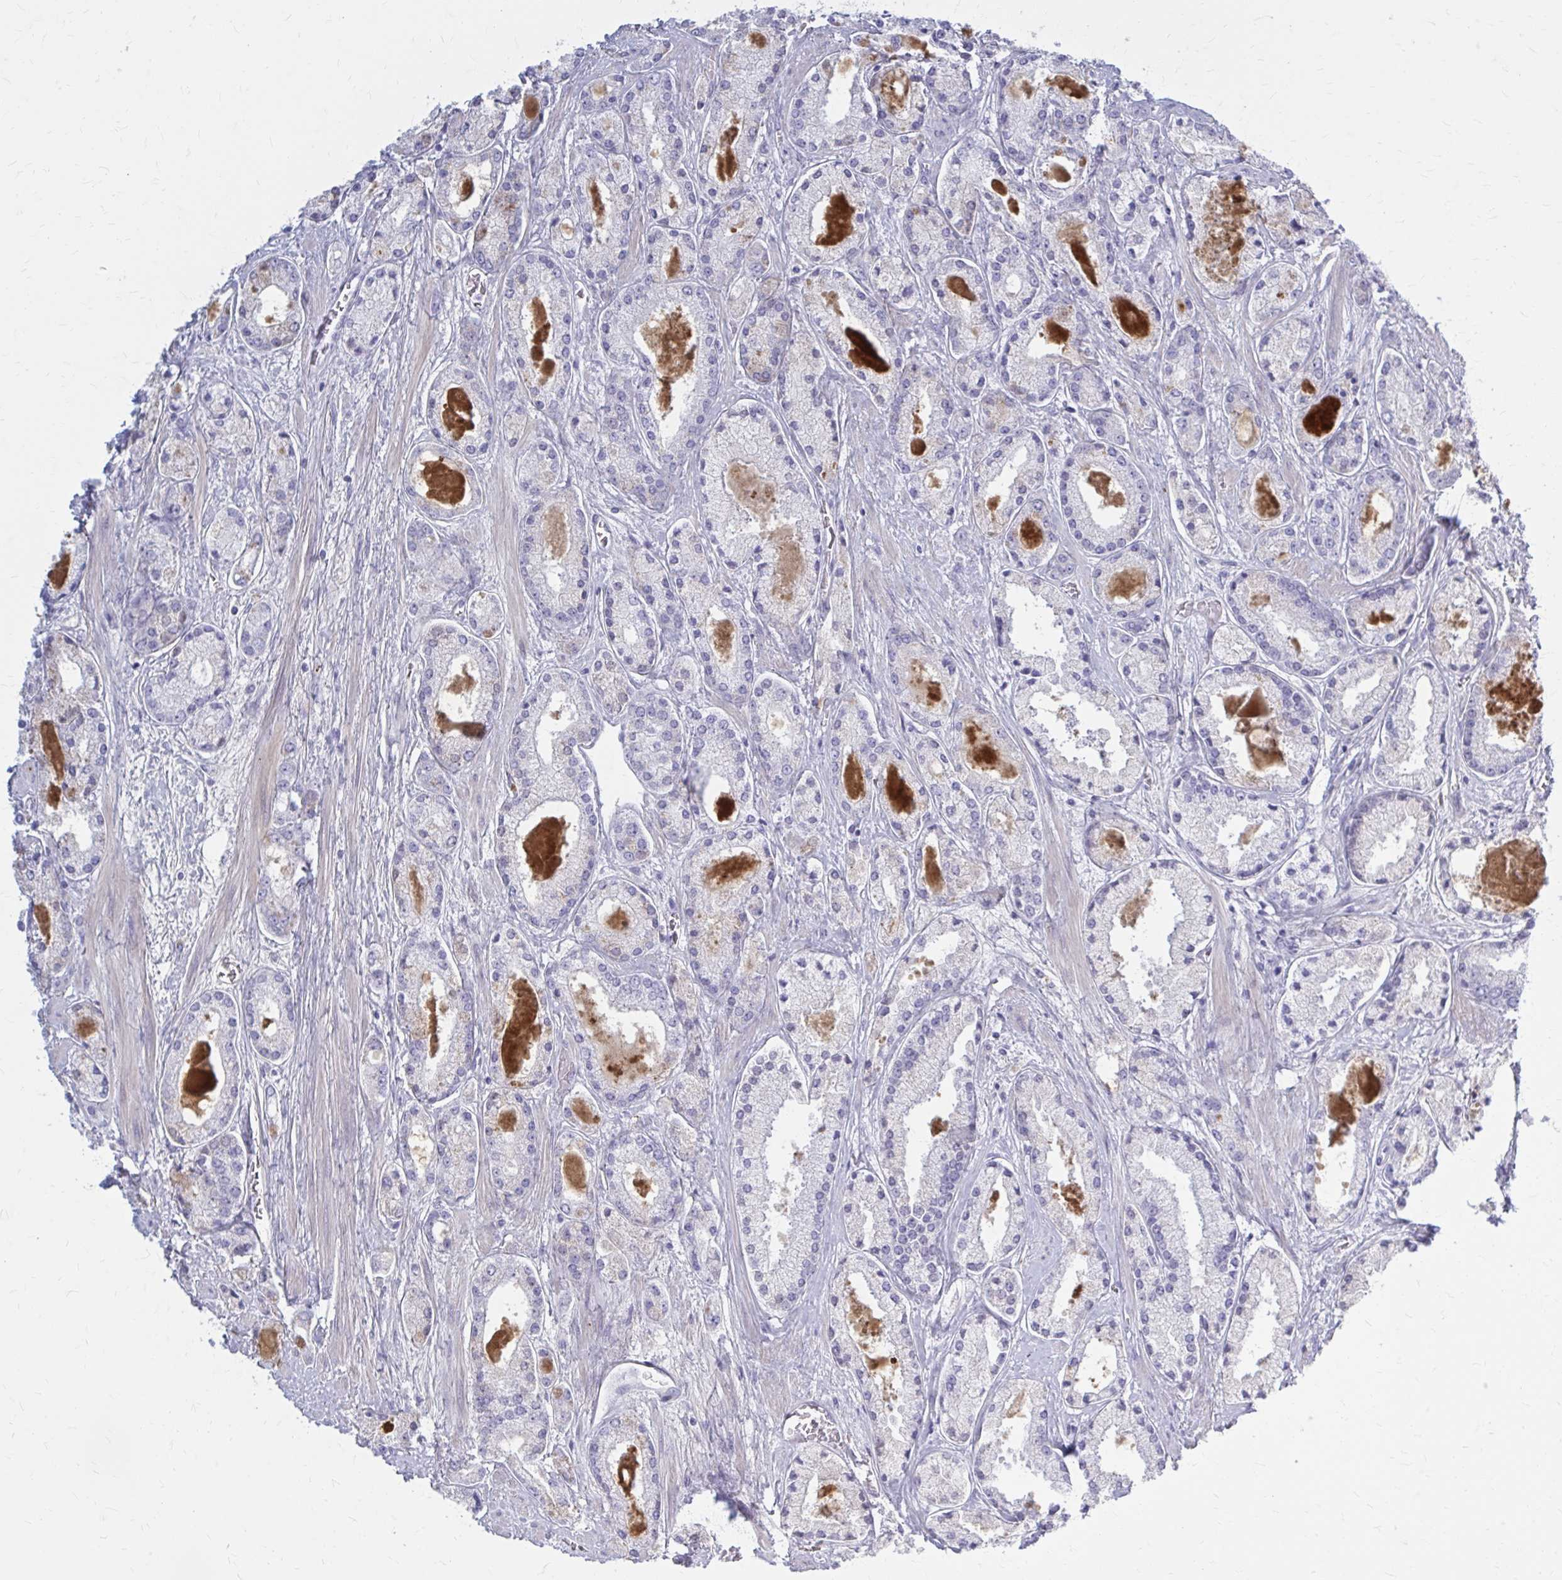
{"staining": {"intensity": "negative", "quantity": "none", "location": "none"}, "tissue": "prostate cancer", "cell_type": "Tumor cells", "image_type": "cancer", "snomed": [{"axis": "morphology", "description": "Adenocarcinoma, High grade"}, {"axis": "topography", "description": "Prostate"}], "caption": "Immunohistochemical staining of prostate cancer exhibits no significant expression in tumor cells. (DAB (3,3'-diaminobenzidine) IHC, high magnification).", "gene": "SERPIND1", "patient": {"sex": "male", "age": 67}}